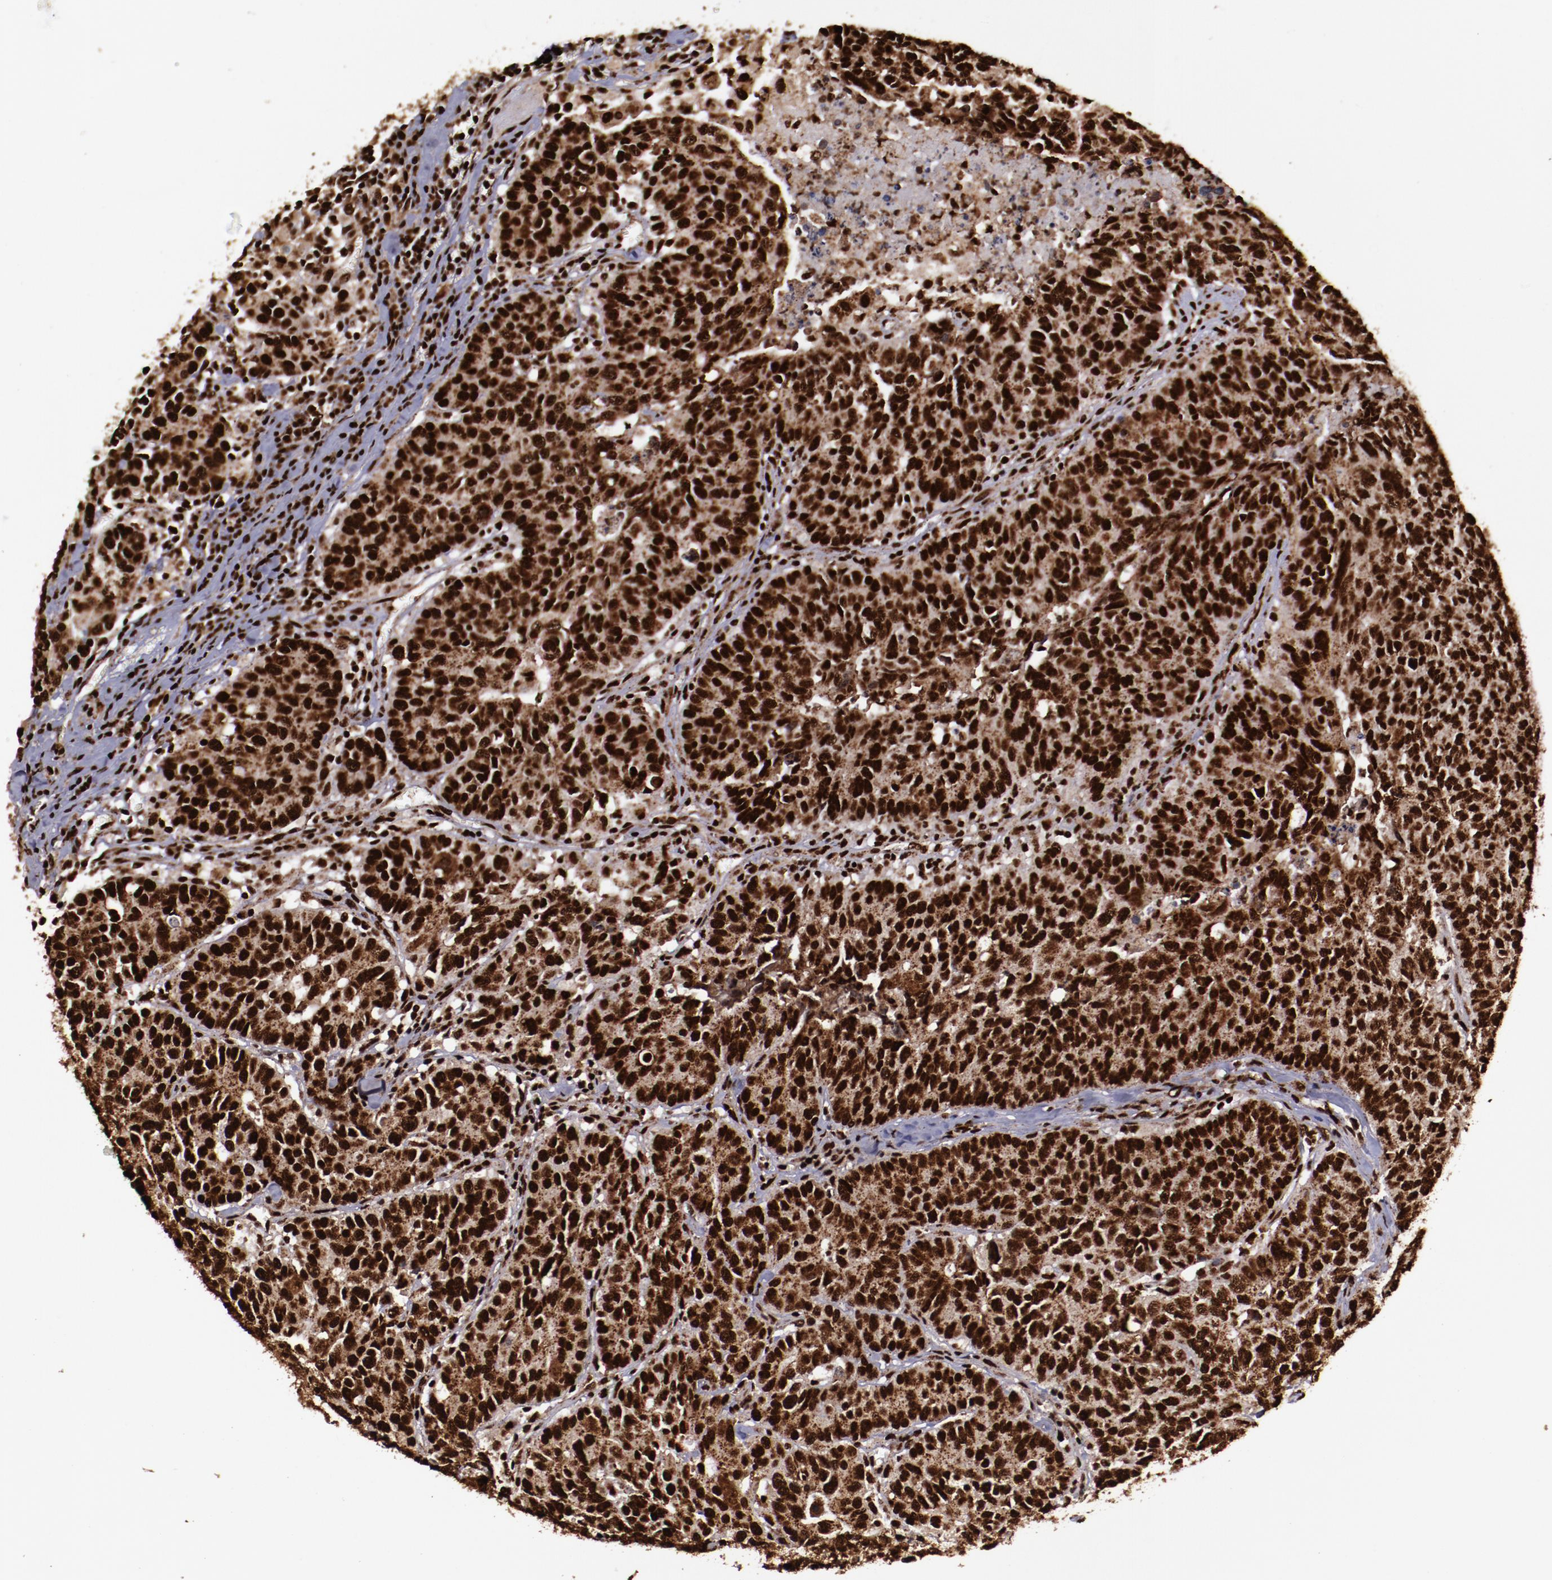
{"staining": {"intensity": "strong", "quantity": ">75%", "location": "cytoplasmic/membranous,nuclear"}, "tissue": "colorectal cancer", "cell_type": "Tumor cells", "image_type": "cancer", "snomed": [{"axis": "morphology", "description": "Adenocarcinoma, NOS"}, {"axis": "topography", "description": "Colon"}], "caption": "Human adenocarcinoma (colorectal) stained with a brown dye demonstrates strong cytoplasmic/membranous and nuclear positive staining in approximately >75% of tumor cells.", "gene": "SNW1", "patient": {"sex": "female", "age": 53}}